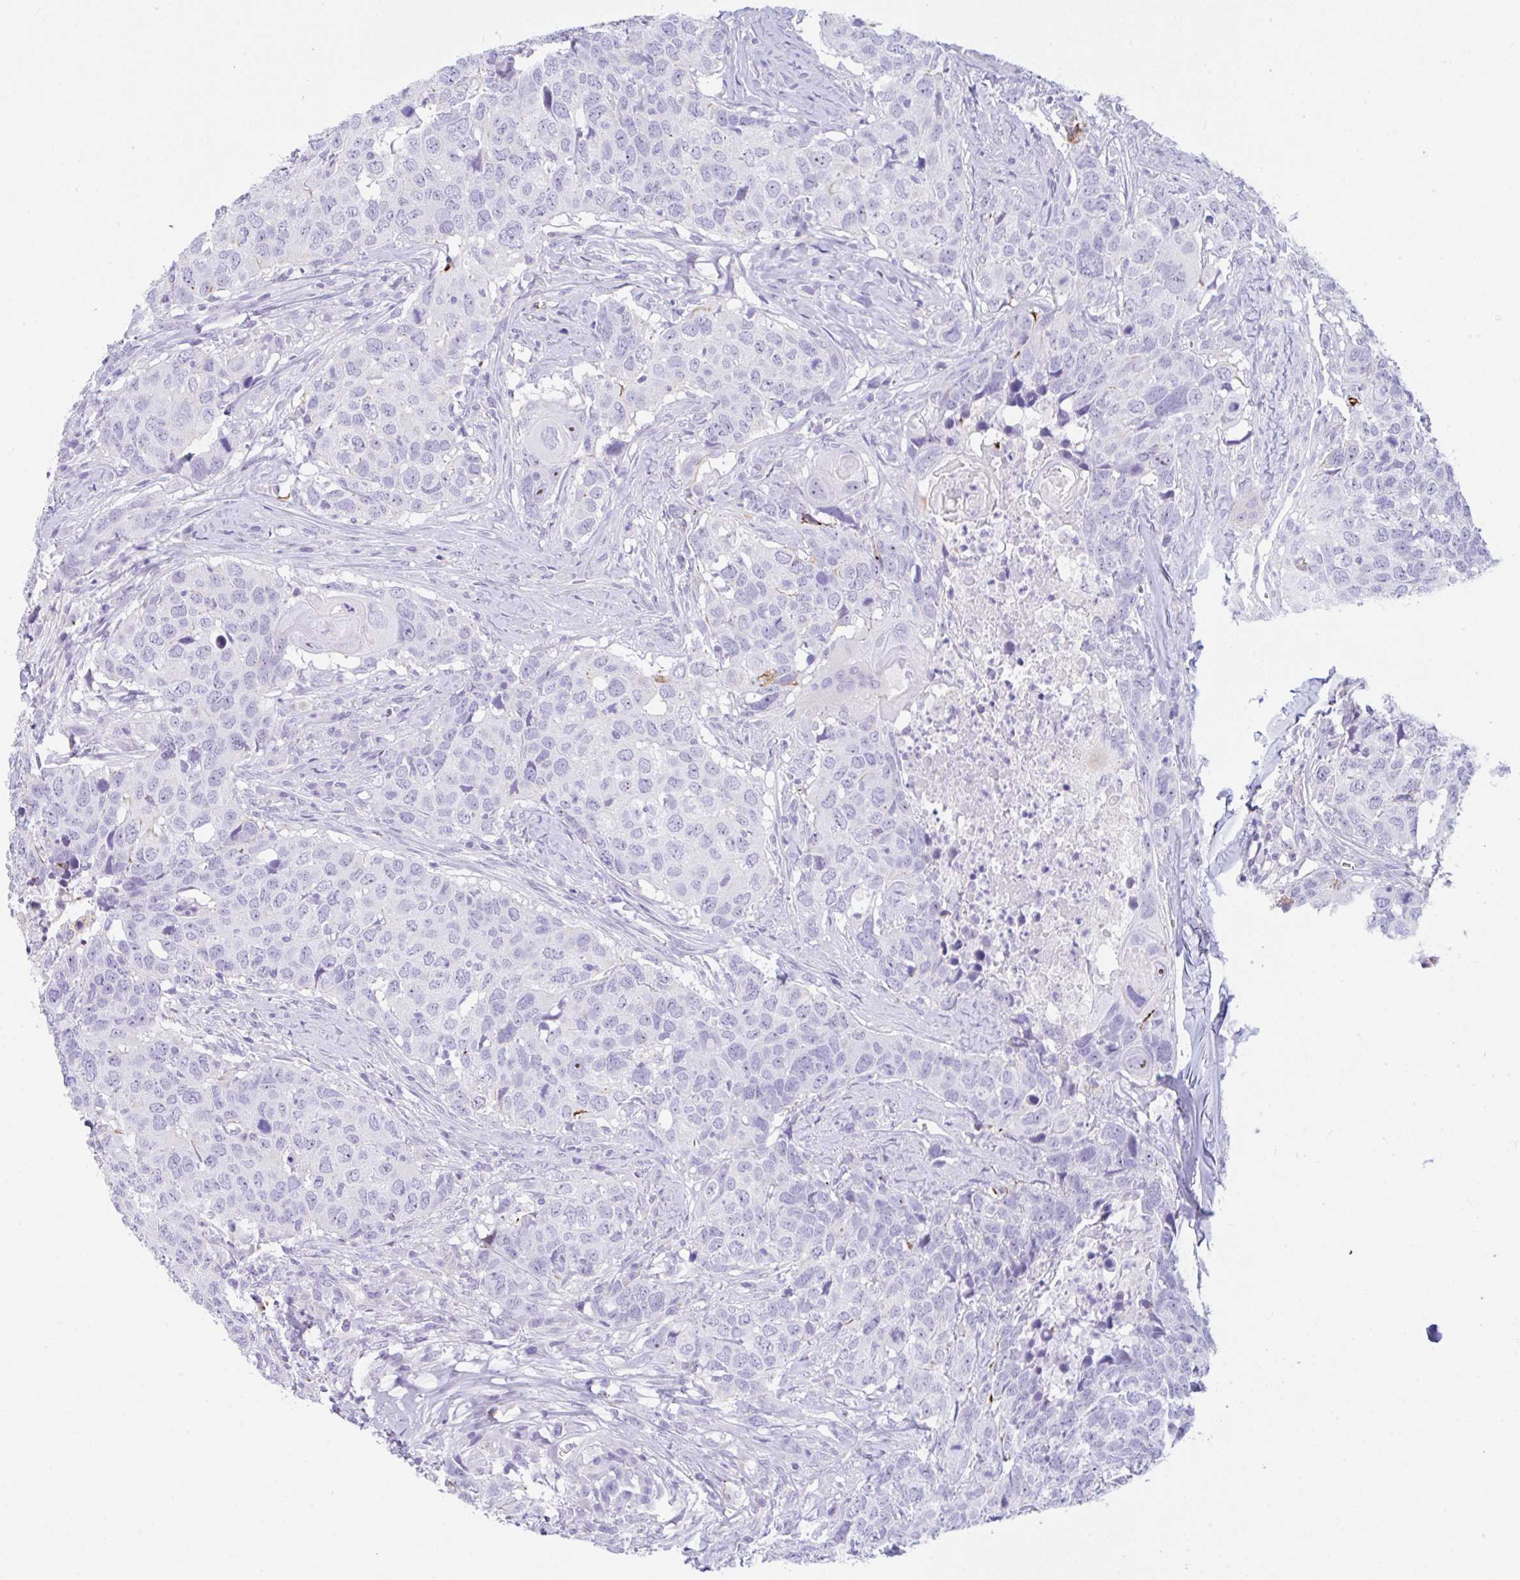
{"staining": {"intensity": "negative", "quantity": "none", "location": "none"}, "tissue": "head and neck cancer", "cell_type": "Tumor cells", "image_type": "cancer", "snomed": [{"axis": "morphology", "description": "Normal tissue, NOS"}, {"axis": "morphology", "description": "Squamous cell carcinoma, NOS"}, {"axis": "topography", "description": "Skeletal muscle"}, {"axis": "topography", "description": "Vascular tissue"}, {"axis": "topography", "description": "Peripheral nerve tissue"}, {"axis": "topography", "description": "Head-Neck"}], "caption": "Head and neck squamous cell carcinoma stained for a protein using immunohistochemistry (IHC) demonstrates no expression tumor cells.", "gene": "NDUFAF8", "patient": {"sex": "male", "age": 66}}